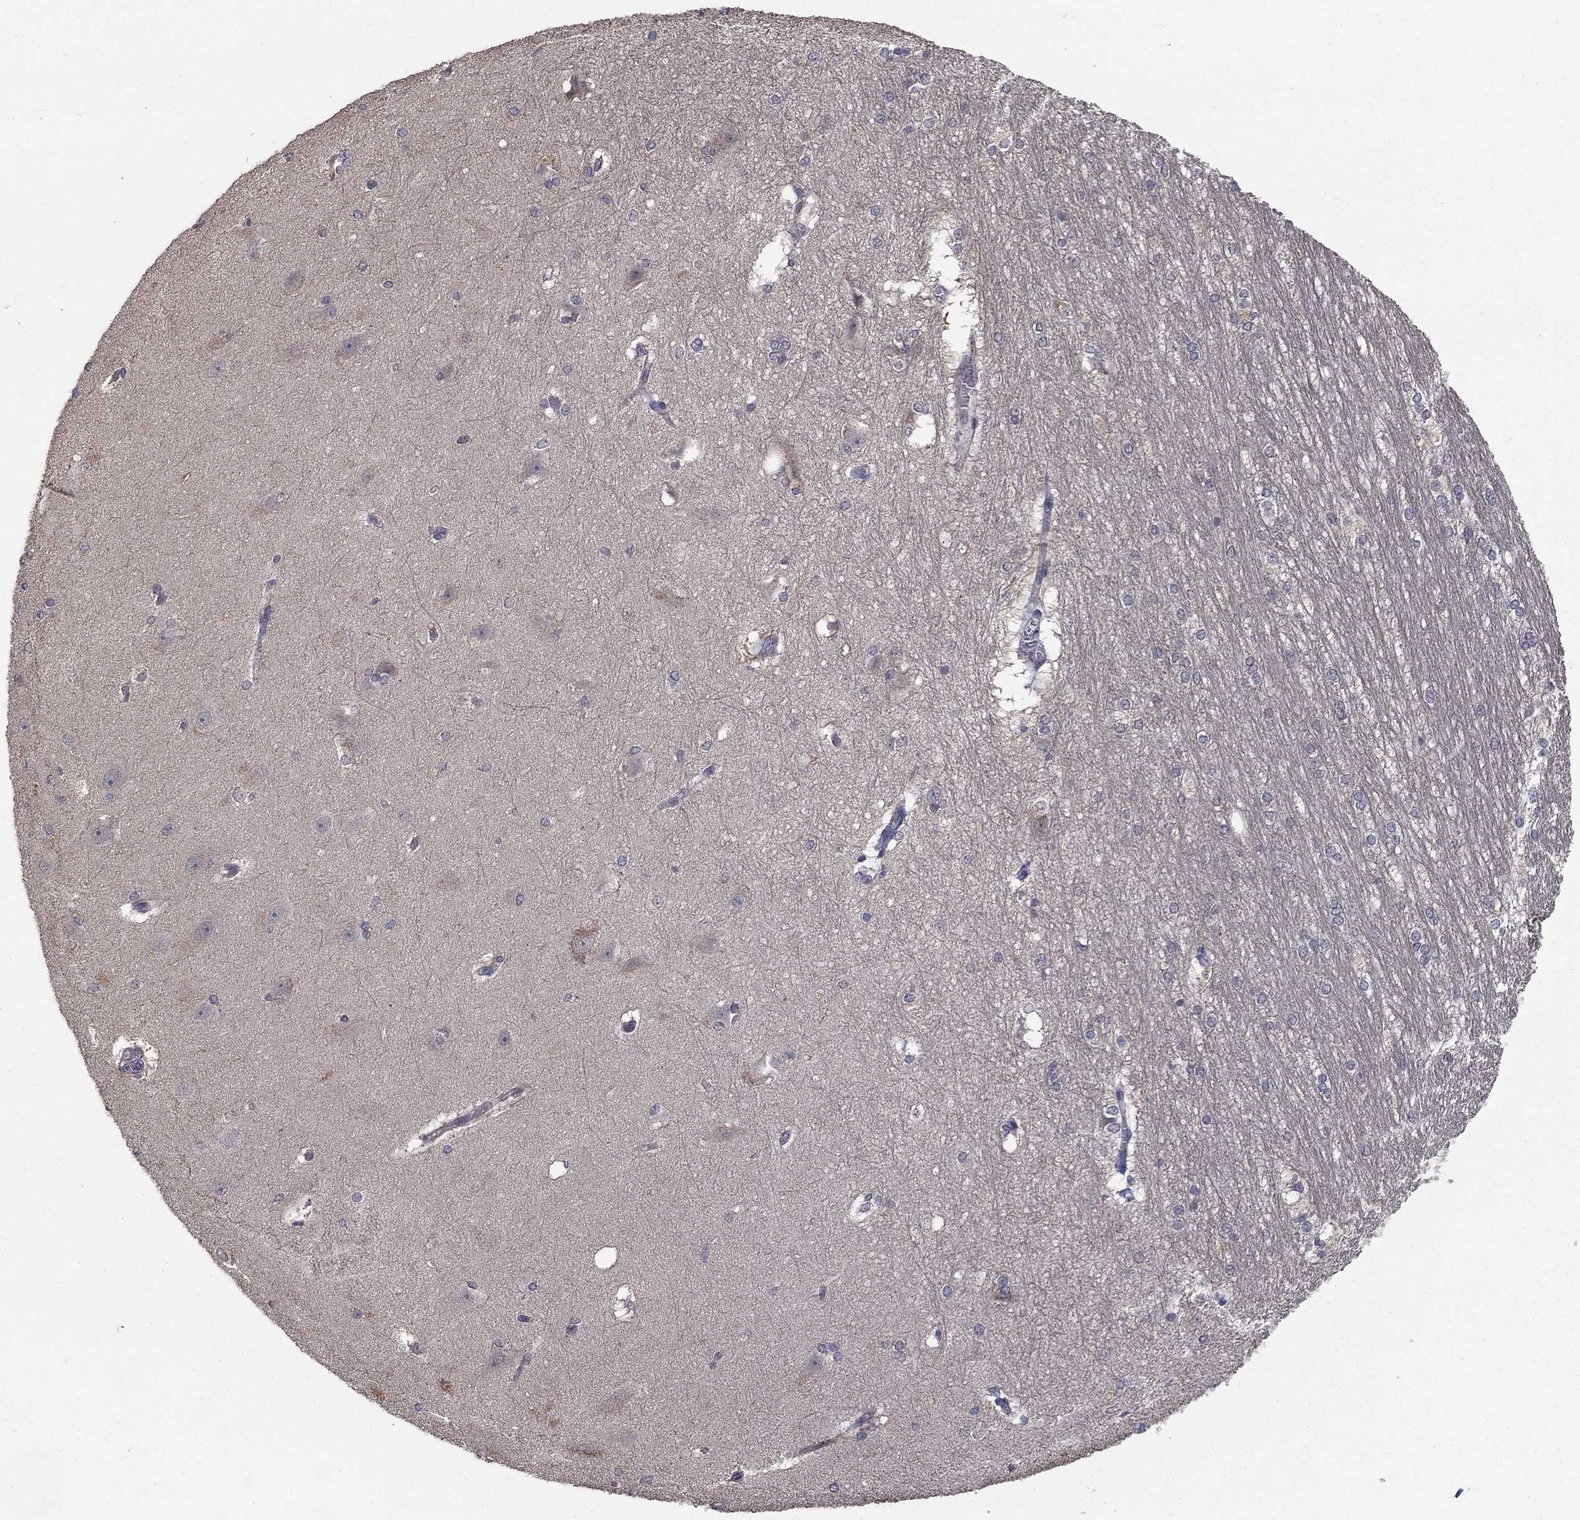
{"staining": {"intensity": "negative", "quantity": "none", "location": "none"}, "tissue": "hippocampus", "cell_type": "Glial cells", "image_type": "normal", "snomed": [{"axis": "morphology", "description": "Normal tissue, NOS"}, {"axis": "topography", "description": "Cerebral cortex"}, {"axis": "topography", "description": "Hippocampus"}], "caption": "The immunohistochemistry photomicrograph has no significant positivity in glial cells of hippocampus.", "gene": "FAM3B", "patient": {"sex": "female", "age": 19}}